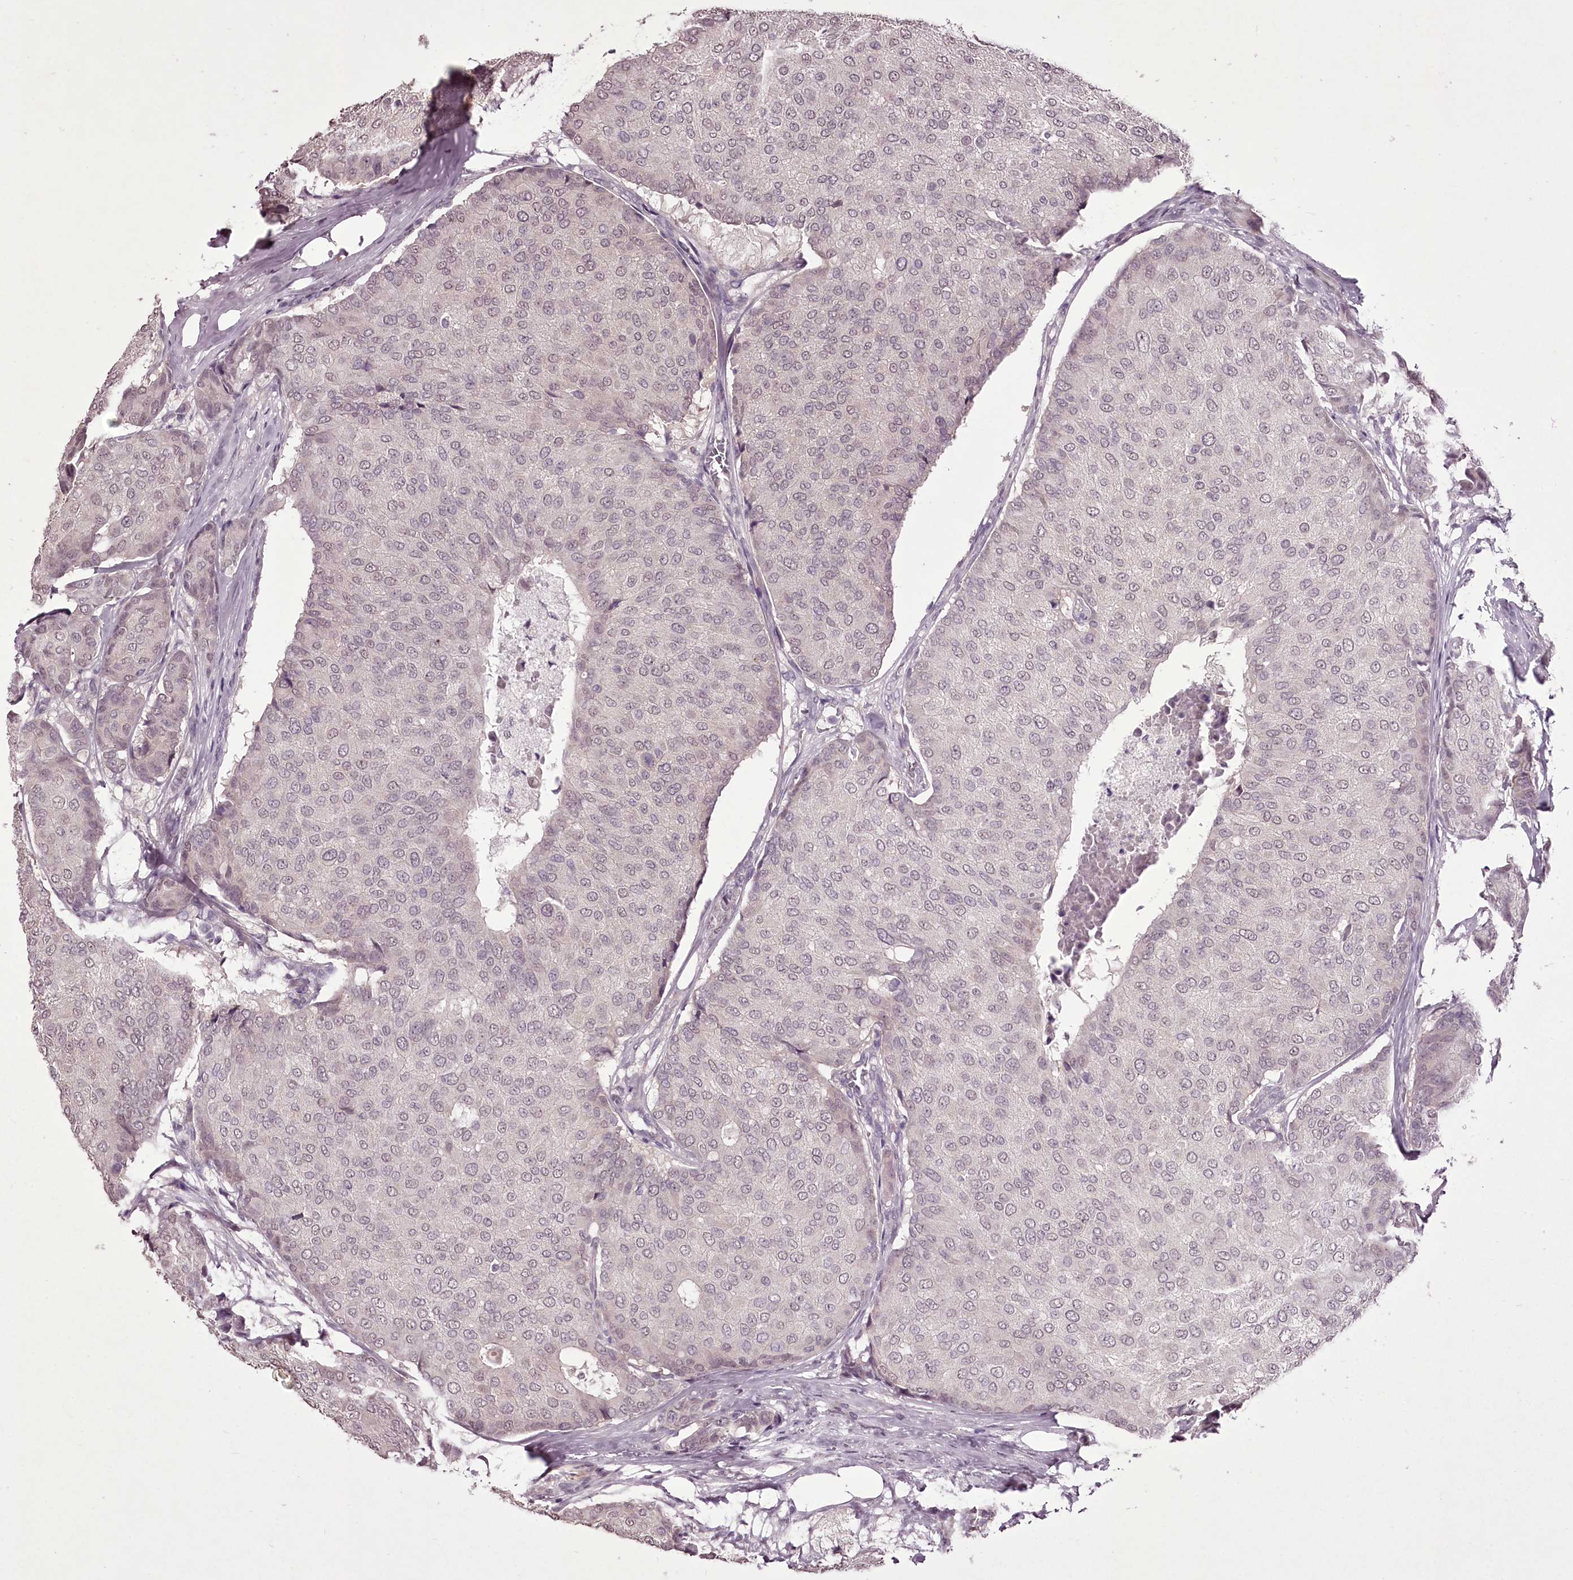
{"staining": {"intensity": "negative", "quantity": "none", "location": "none"}, "tissue": "breast cancer", "cell_type": "Tumor cells", "image_type": "cancer", "snomed": [{"axis": "morphology", "description": "Duct carcinoma"}, {"axis": "topography", "description": "Breast"}], "caption": "There is no significant positivity in tumor cells of infiltrating ductal carcinoma (breast).", "gene": "C1orf56", "patient": {"sex": "female", "age": 75}}